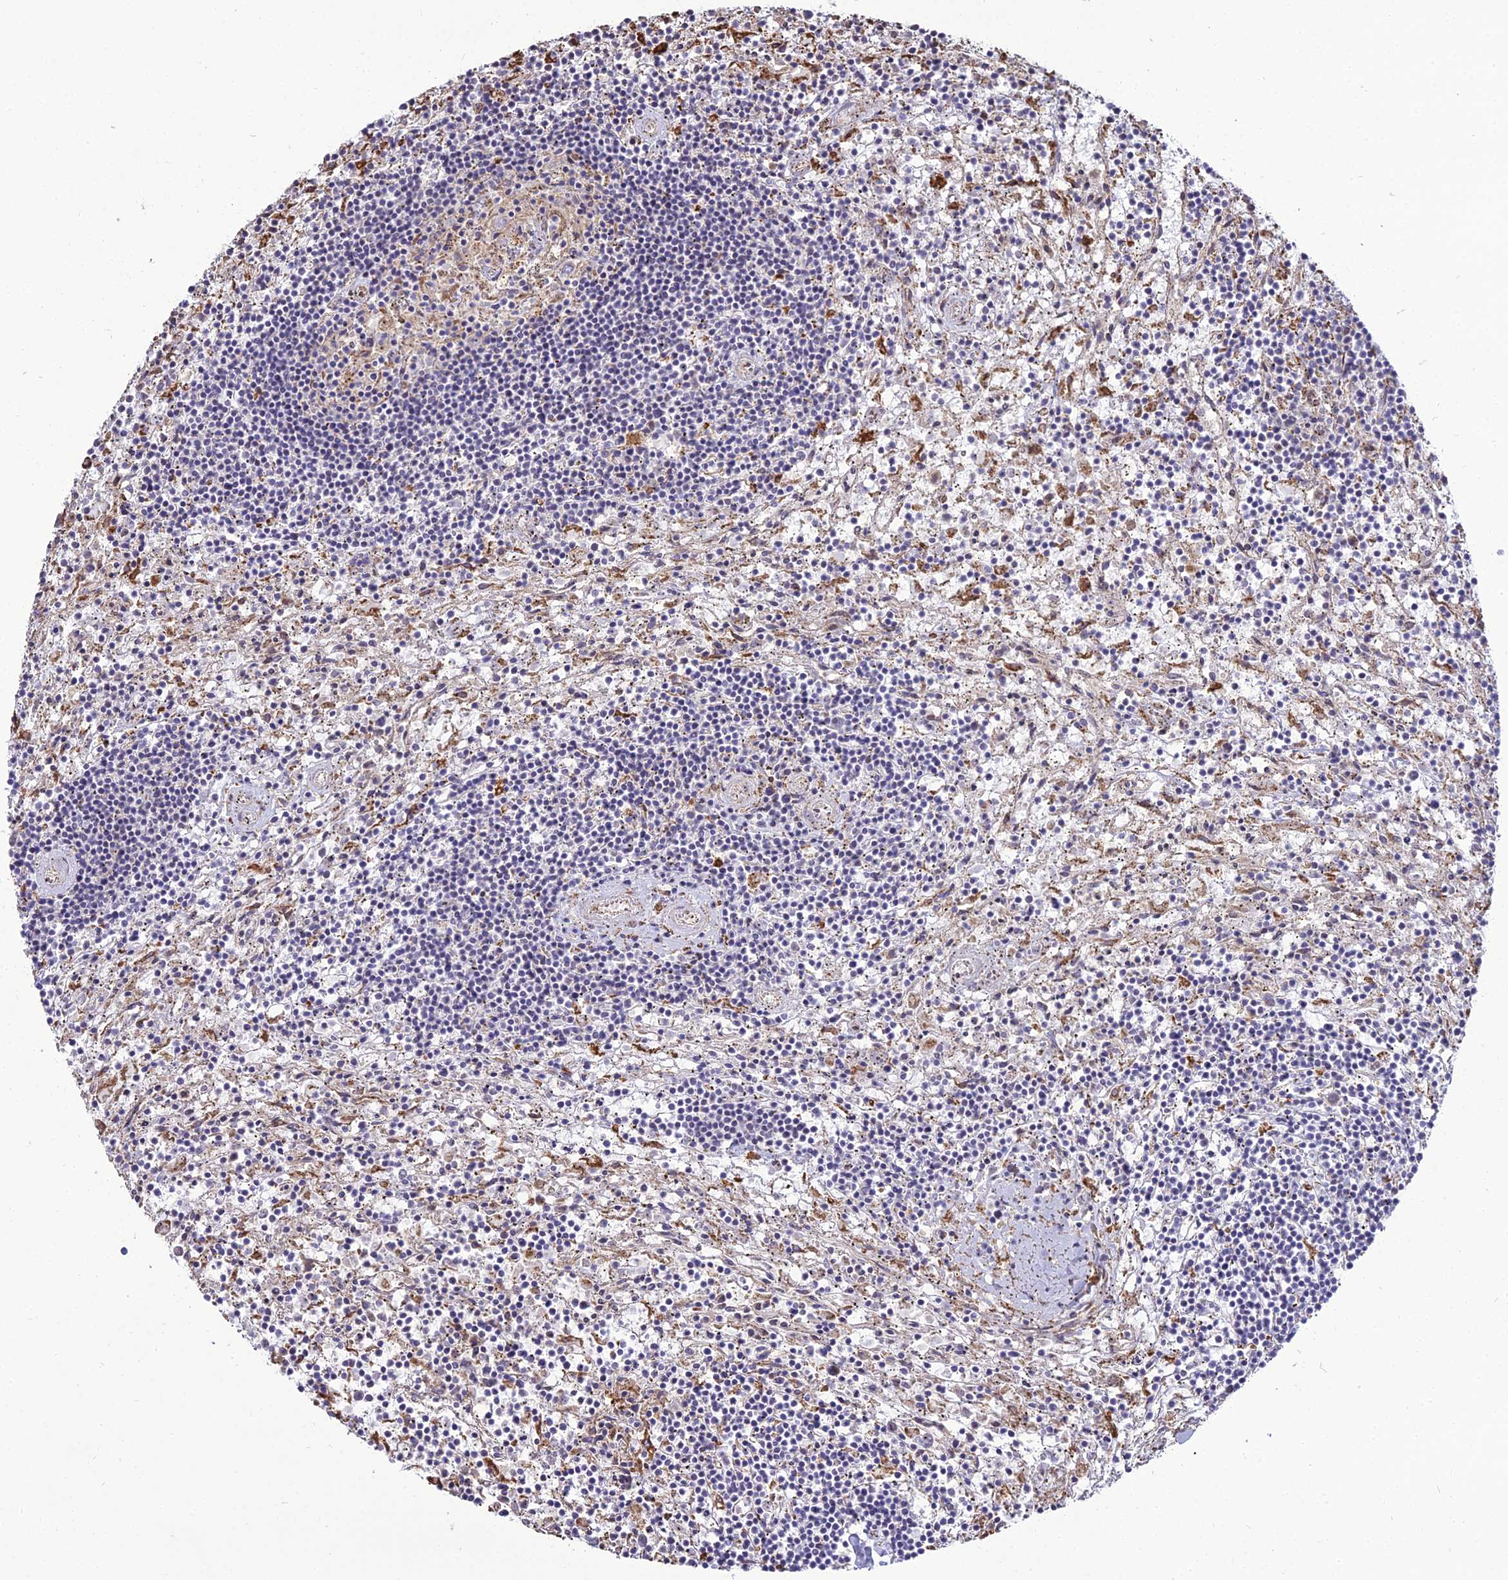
{"staining": {"intensity": "negative", "quantity": "none", "location": "none"}, "tissue": "lymphoma", "cell_type": "Tumor cells", "image_type": "cancer", "snomed": [{"axis": "morphology", "description": "Malignant lymphoma, non-Hodgkin's type, Low grade"}, {"axis": "topography", "description": "Spleen"}], "caption": "This is an immunohistochemistry (IHC) photomicrograph of lymphoma. There is no positivity in tumor cells.", "gene": "TROAP", "patient": {"sex": "male", "age": 76}}